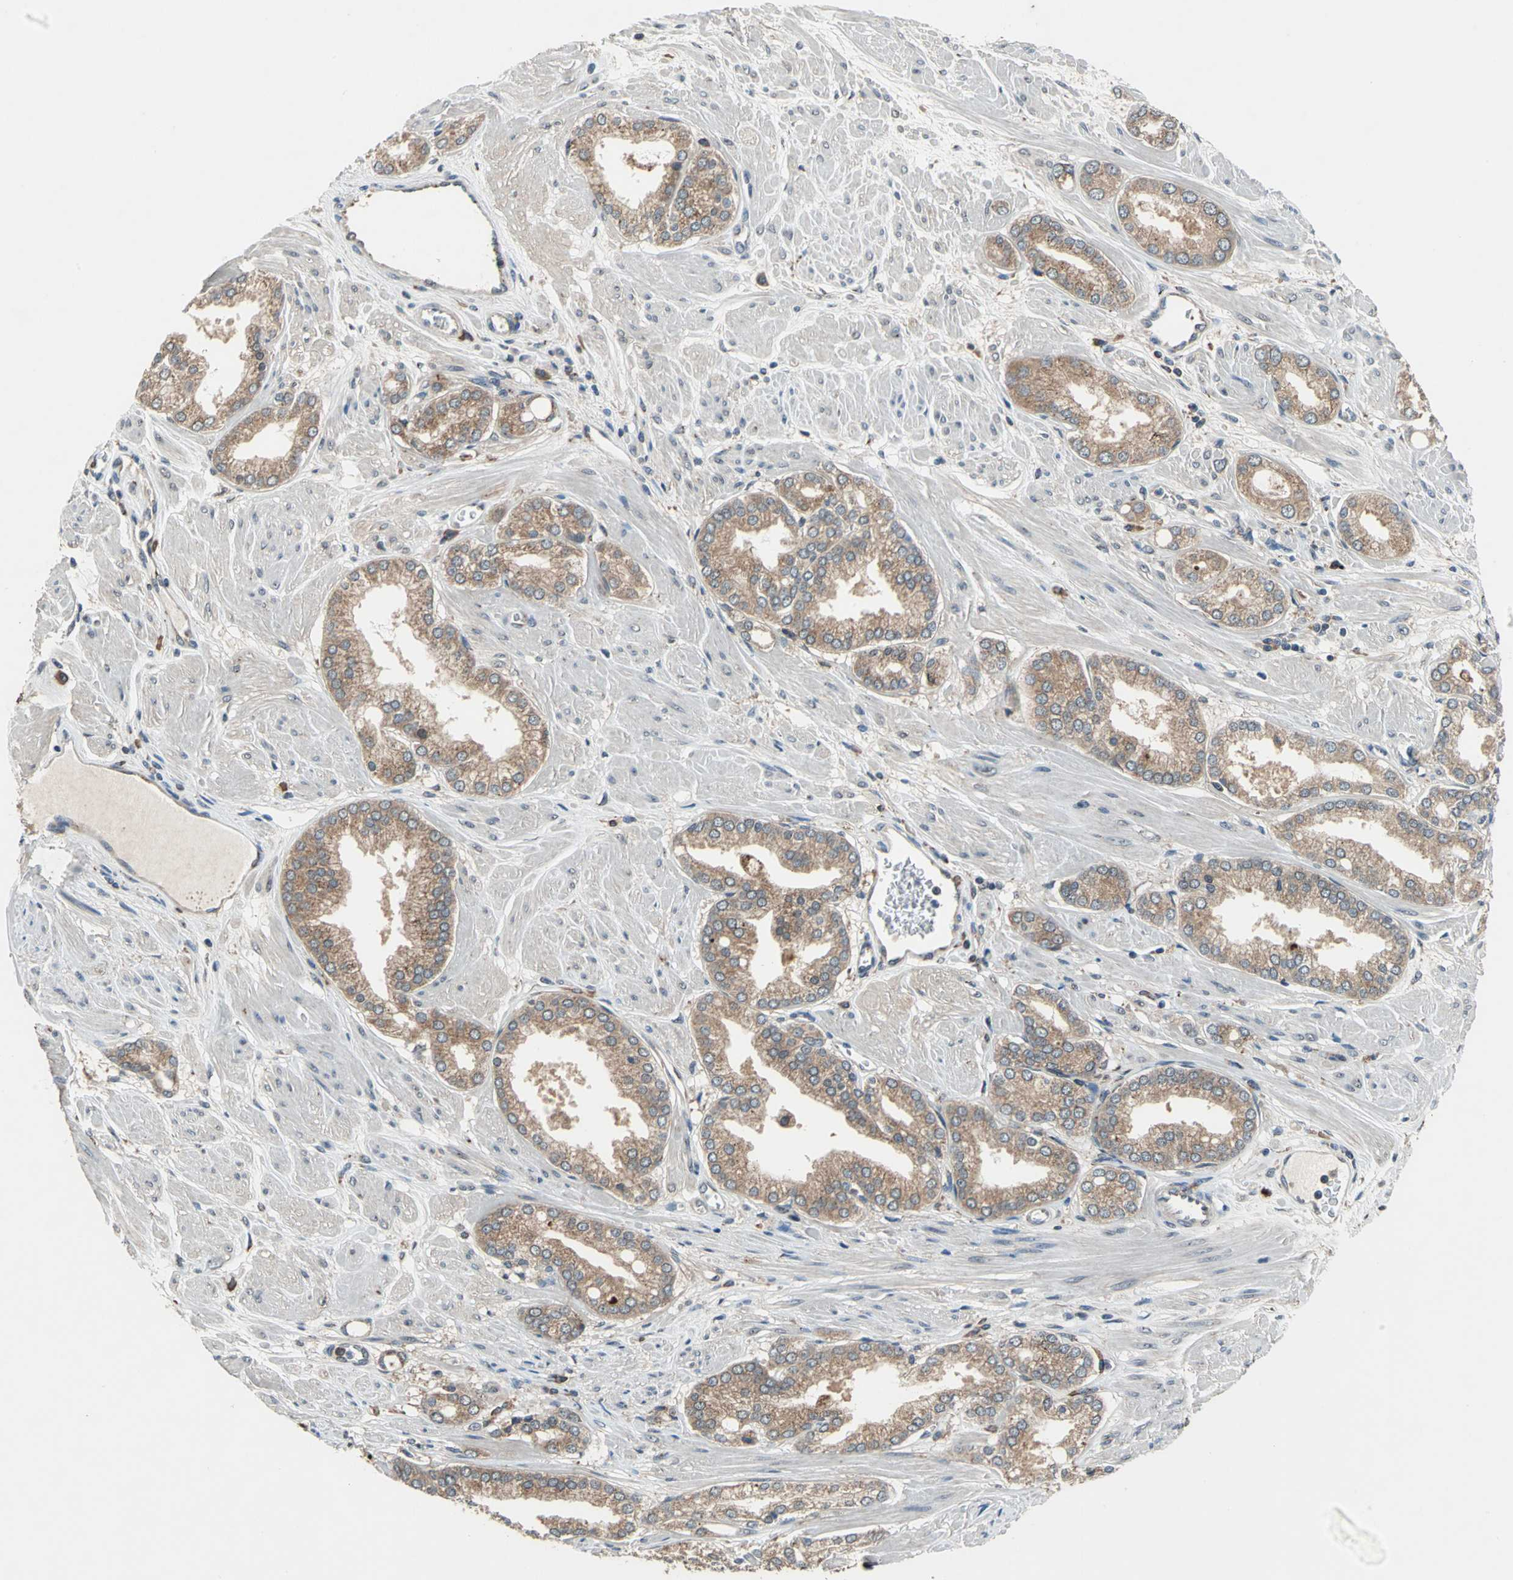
{"staining": {"intensity": "moderate", "quantity": ">75%", "location": "cytoplasmic/membranous"}, "tissue": "prostate cancer", "cell_type": "Tumor cells", "image_type": "cancer", "snomed": [{"axis": "morphology", "description": "Adenocarcinoma, High grade"}, {"axis": "topography", "description": "Prostate"}], "caption": "This is an image of IHC staining of high-grade adenocarcinoma (prostate), which shows moderate positivity in the cytoplasmic/membranous of tumor cells.", "gene": "NFKBIE", "patient": {"sex": "male", "age": 61}}